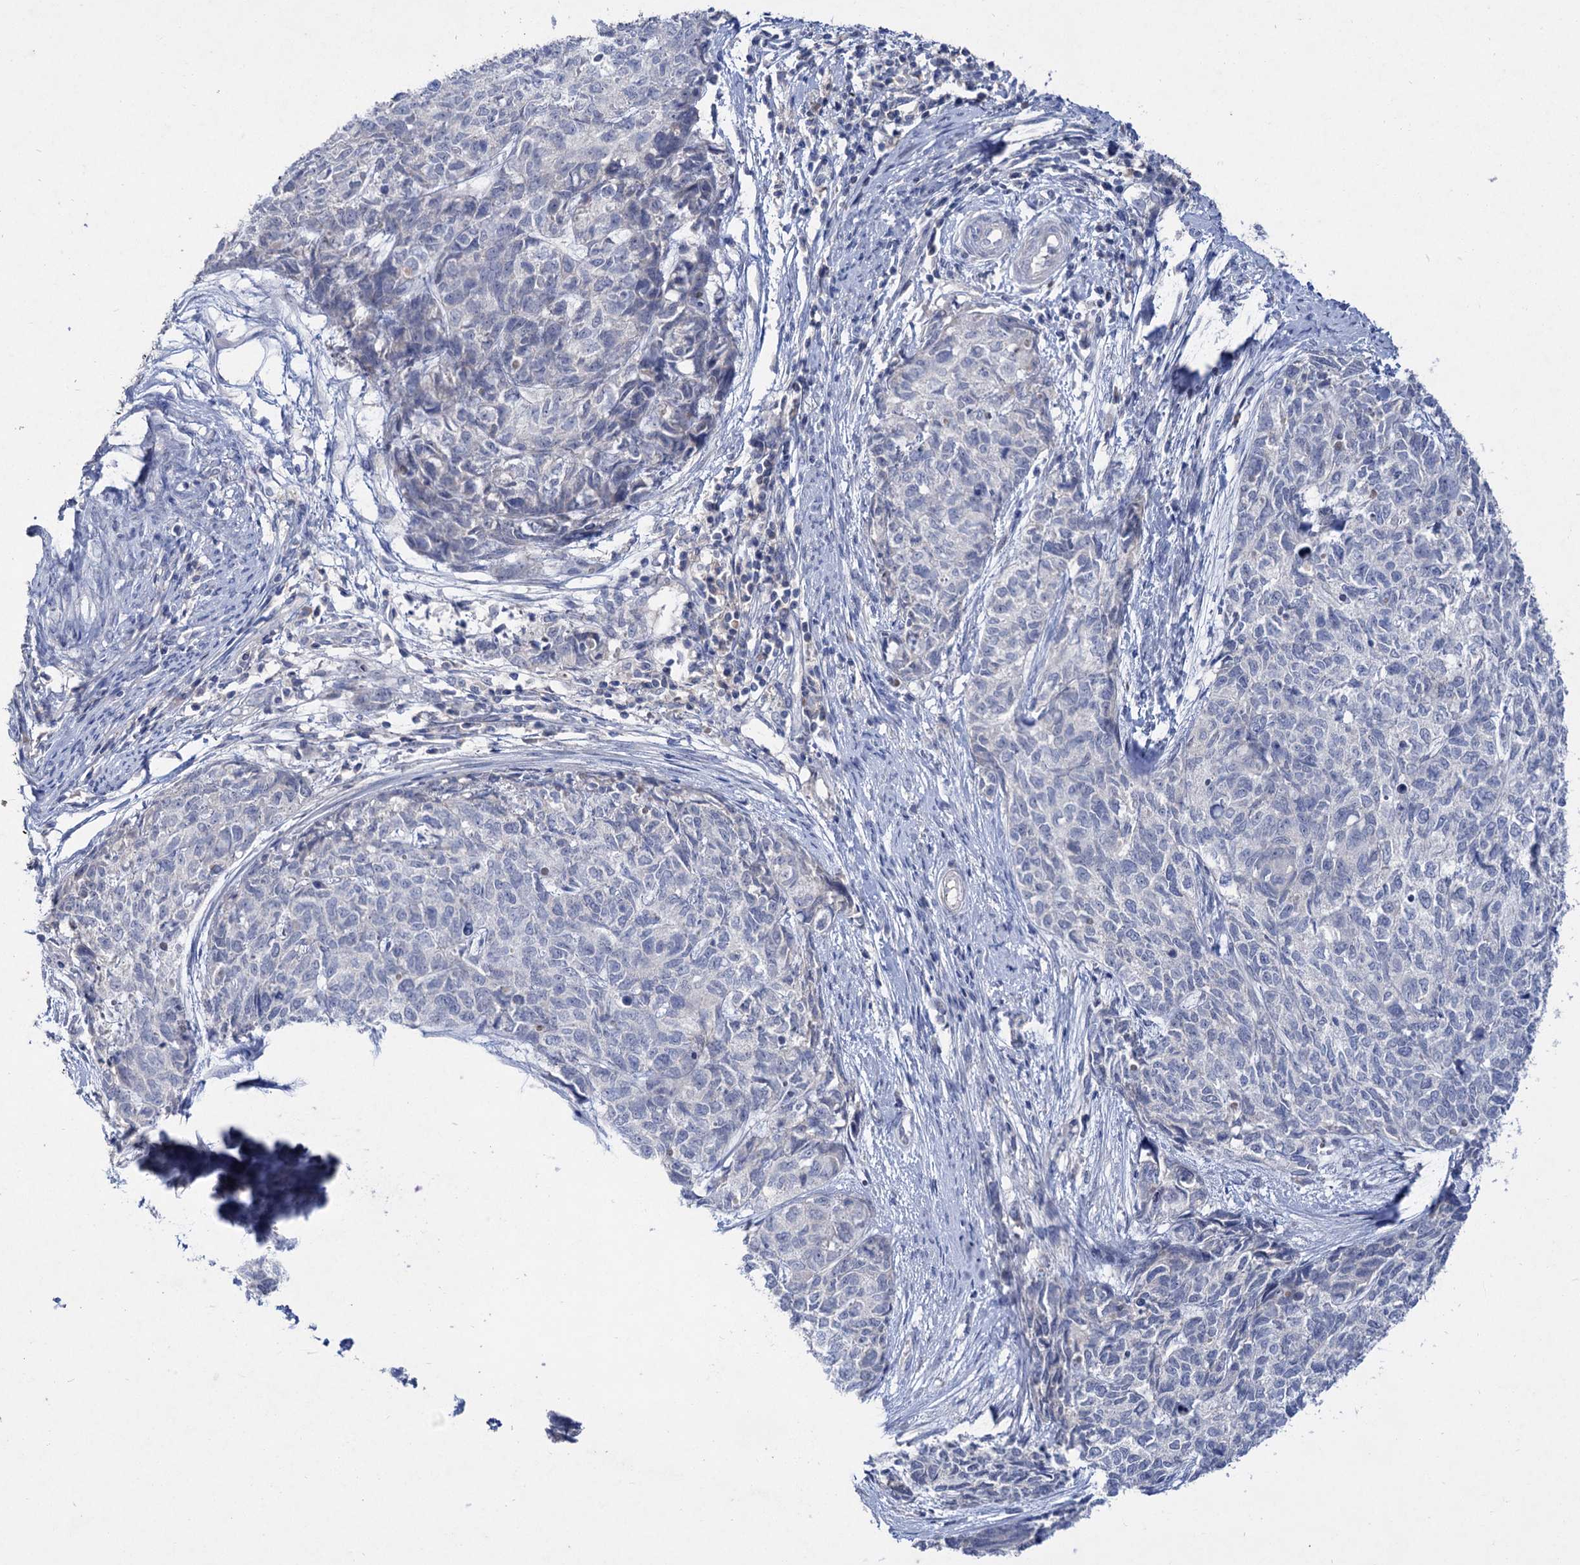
{"staining": {"intensity": "negative", "quantity": "none", "location": "none"}, "tissue": "cervical cancer", "cell_type": "Tumor cells", "image_type": "cancer", "snomed": [{"axis": "morphology", "description": "Squamous cell carcinoma, NOS"}, {"axis": "topography", "description": "Cervix"}], "caption": "DAB (3,3'-diaminobenzidine) immunohistochemical staining of human cervical cancer (squamous cell carcinoma) demonstrates no significant expression in tumor cells. The staining was performed using DAB to visualize the protein expression in brown, while the nuclei were stained in blue with hematoxylin (Magnification: 20x).", "gene": "ATP4A", "patient": {"sex": "female", "age": 63}}